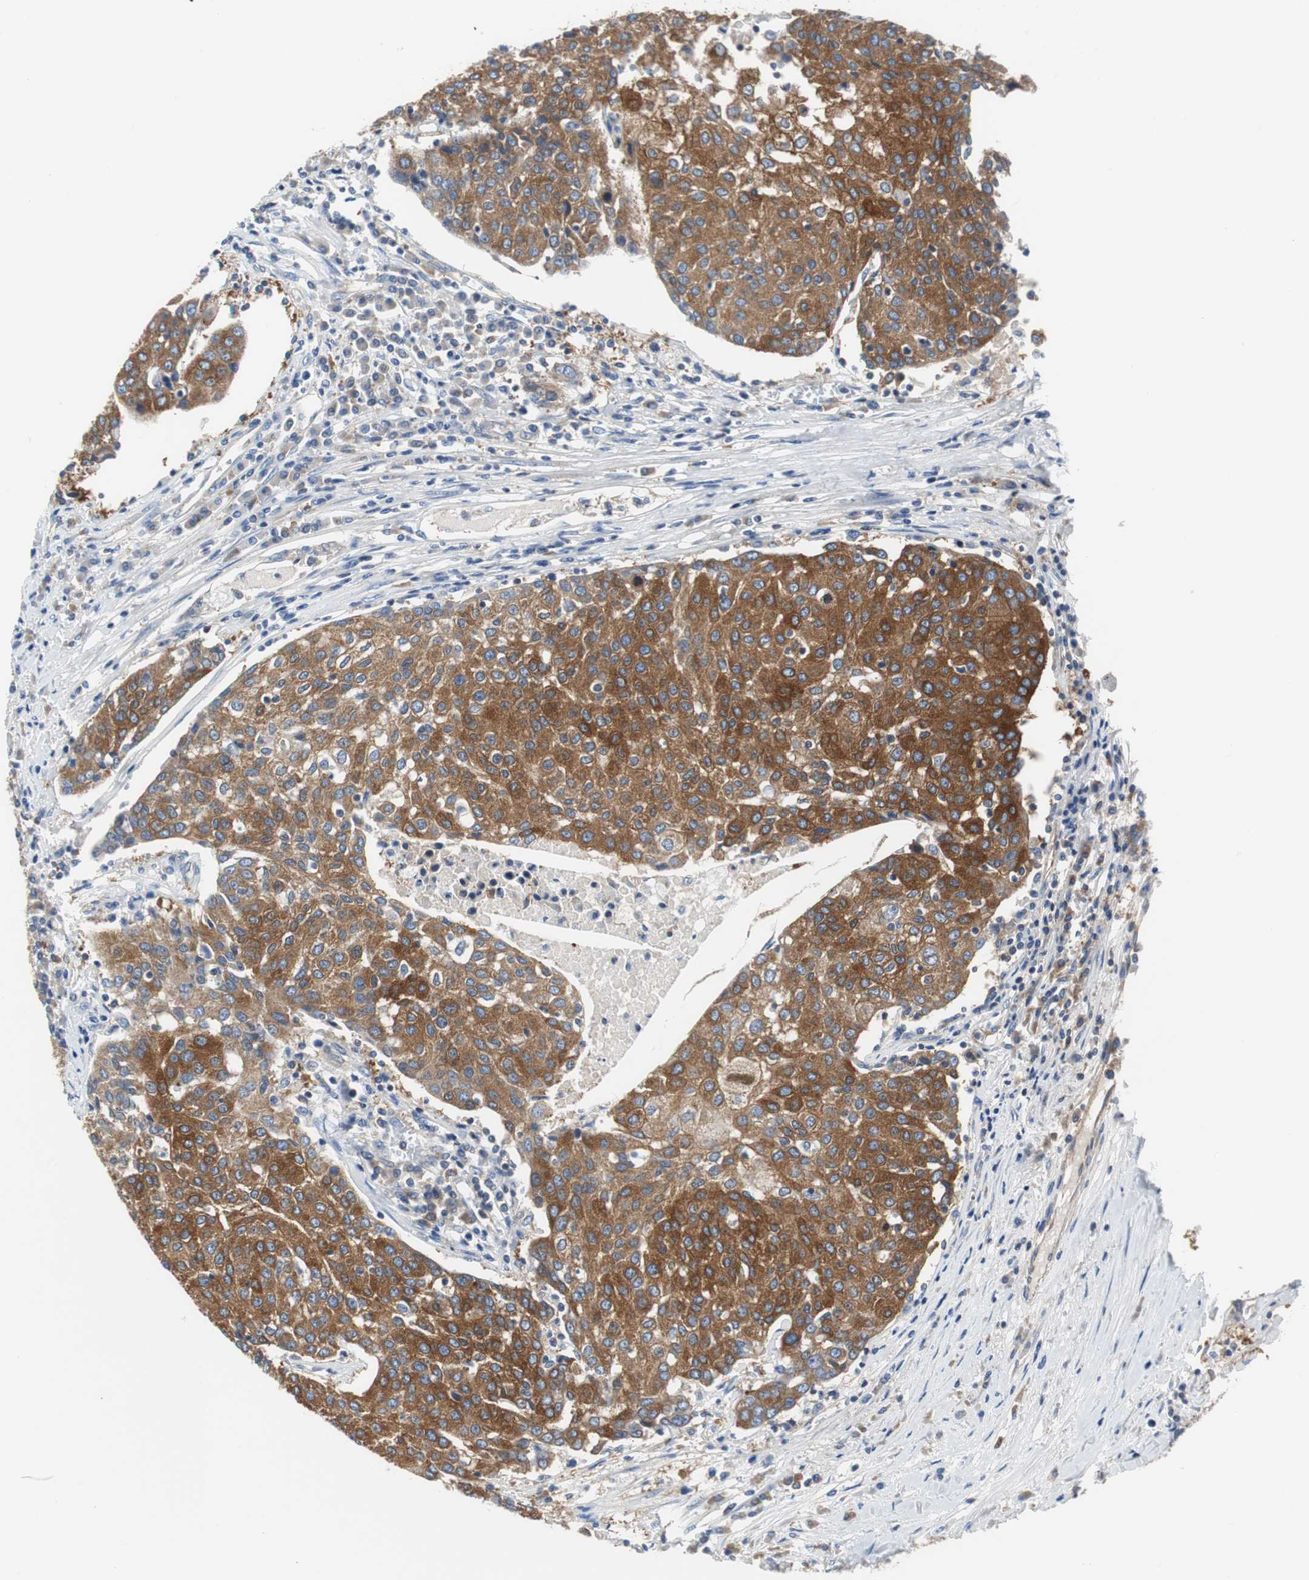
{"staining": {"intensity": "strong", "quantity": ">75%", "location": "cytoplasmic/membranous"}, "tissue": "urothelial cancer", "cell_type": "Tumor cells", "image_type": "cancer", "snomed": [{"axis": "morphology", "description": "Urothelial carcinoma, High grade"}, {"axis": "topography", "description": "Urinary bladder"}], "caption": "Urothelial cancer tissue demonstrates strong cytoplasmic/membranous expression in approximately >75% of tumor cells, visualized by immunohistochemistry. Nuclei are stained in blue.", "gene": "BRAF", "patient": {"sex": "female", "age": 85}}